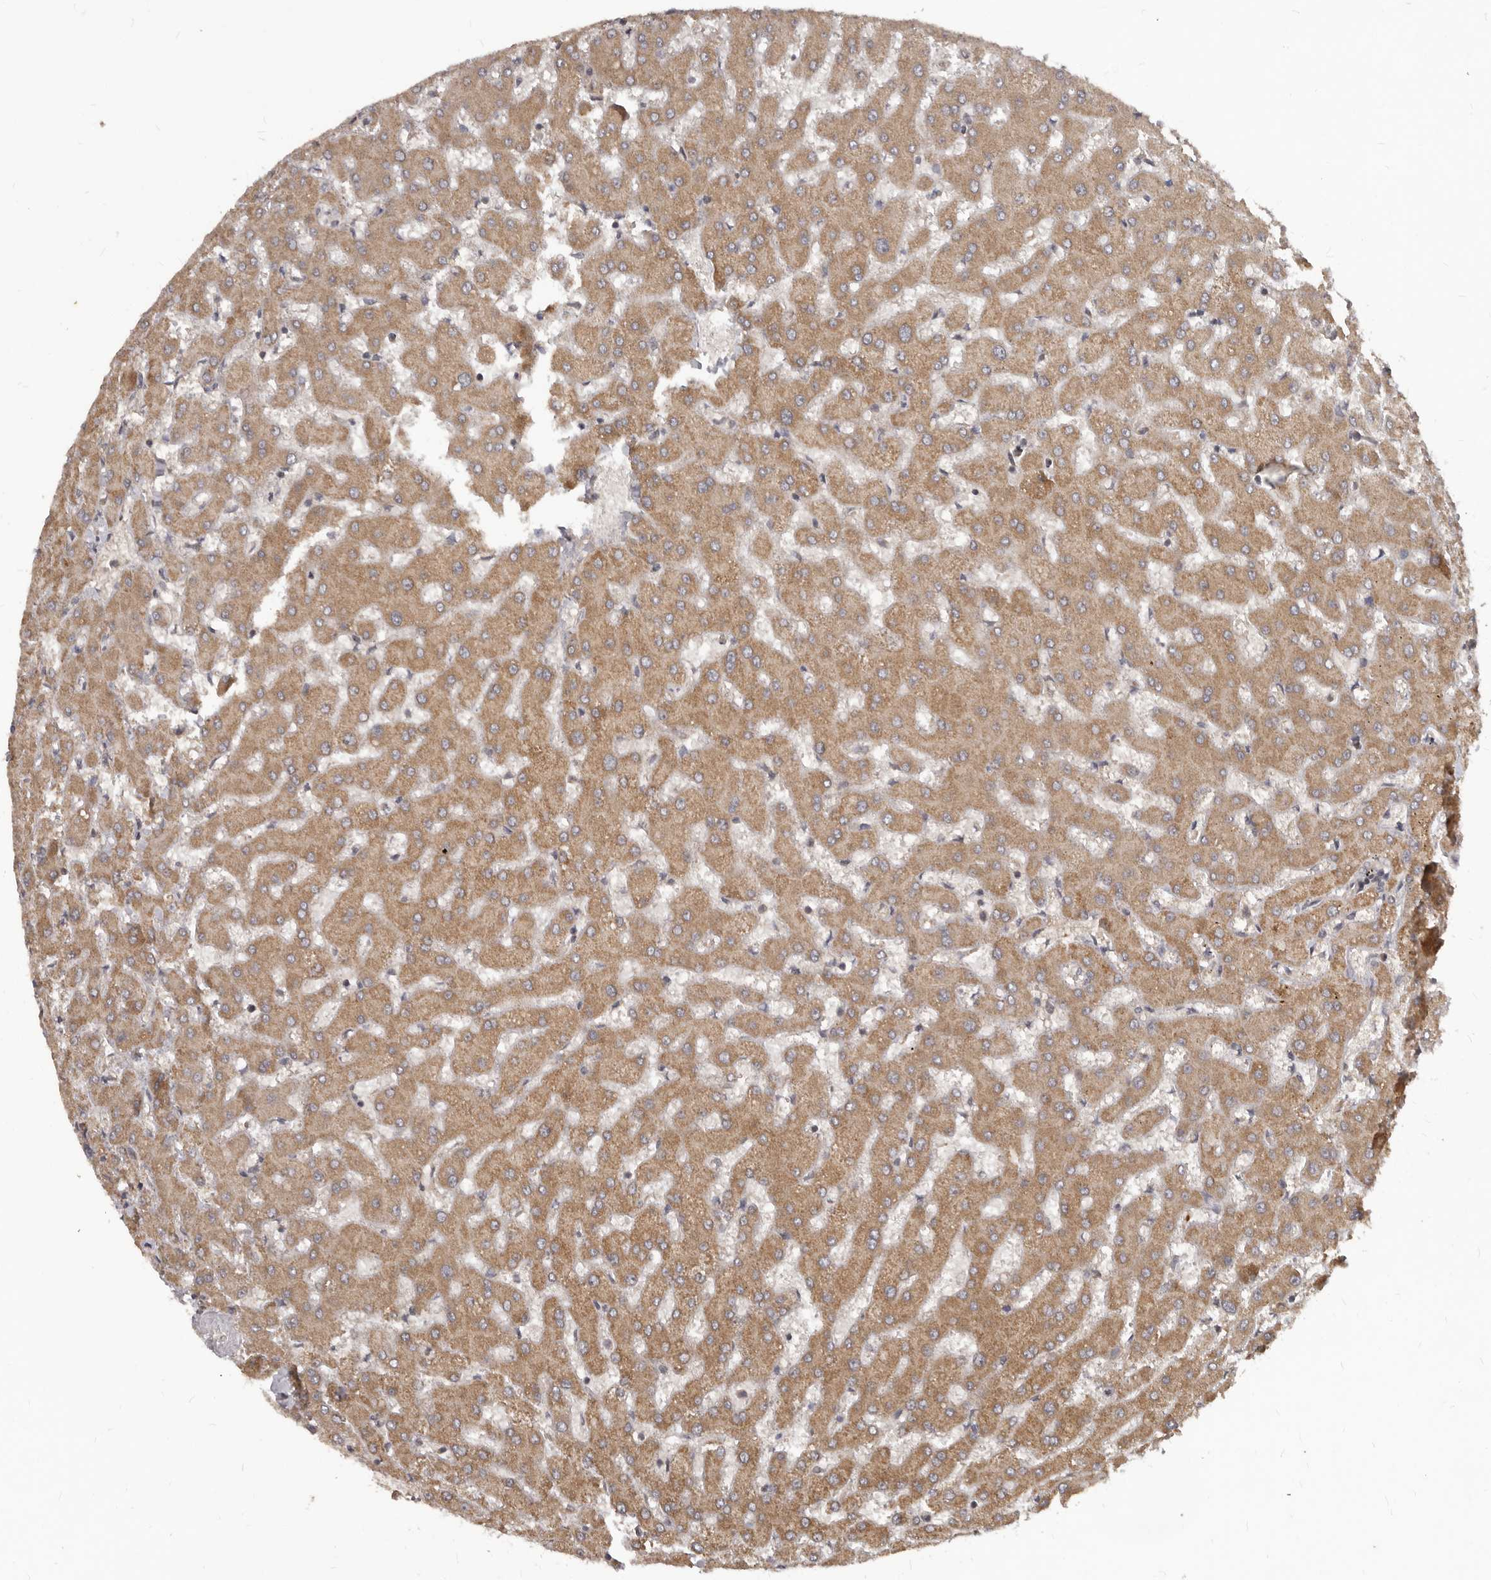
{"staining": {"intensity": "weak", "quantity": ">75%", "location": "cytoplasmic/membranous"}, "tissue": "liver", "cell_type": "Cholangiocytes", "image_type": "normal", "snomed": [{"axis": "morphology", "description": "Normal tissue, NOS"}, {"axis": "topography", "description": "Liver"}], "caption": "Immunohistochemical staining of benign human liver displays weak cytoplasmic/membranous protein staining in approximately >75% of cholangiocytes. Immunohistochemistry (ihc) stains the protein of interest in brown and the nuclei are stained blue.", "gene": "GABPB2", "patient": {"sex": "female", "age": 63}}